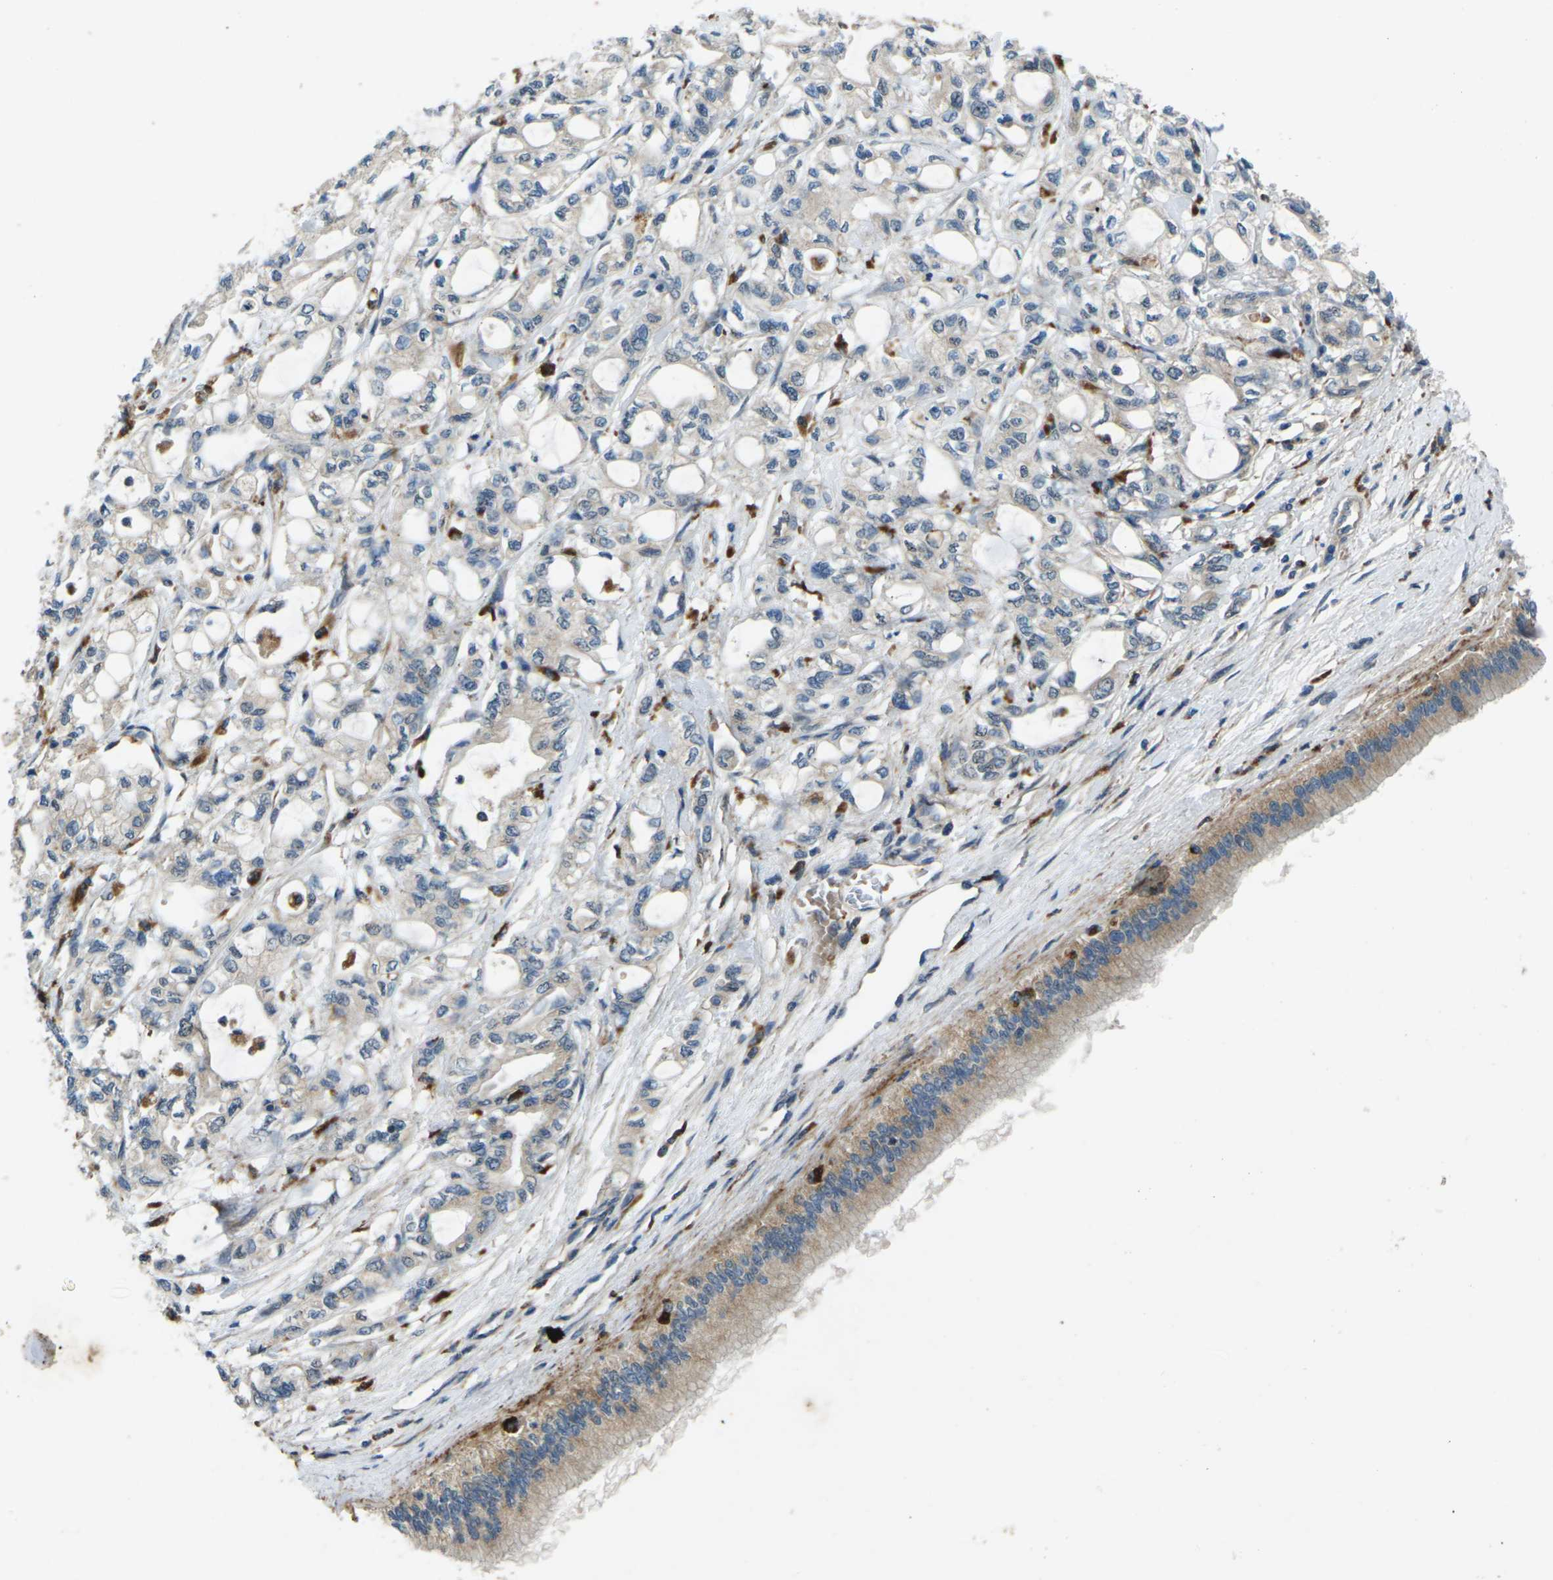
{"staining": {"intensity": "weak", "quantity": "<25%", "location": "cytoplasmic/membranous"}, "tissue": "pancreatic cancer", "cell_type": "Tumor cells", "image_type": "cancer", "snomed": [{"axis": "morphology", "description": "Adenocarcinoma, NOS"}, {"axis": "topography", "description": "Pancreas"}], "caption": "Immunohistochemistry (IHC) of human adenocarcinoma (pancreatic) exhibits no staining in tumor cells.", "gene": "SLC31A2", "patient": {"sex": "male", "age": 79}}